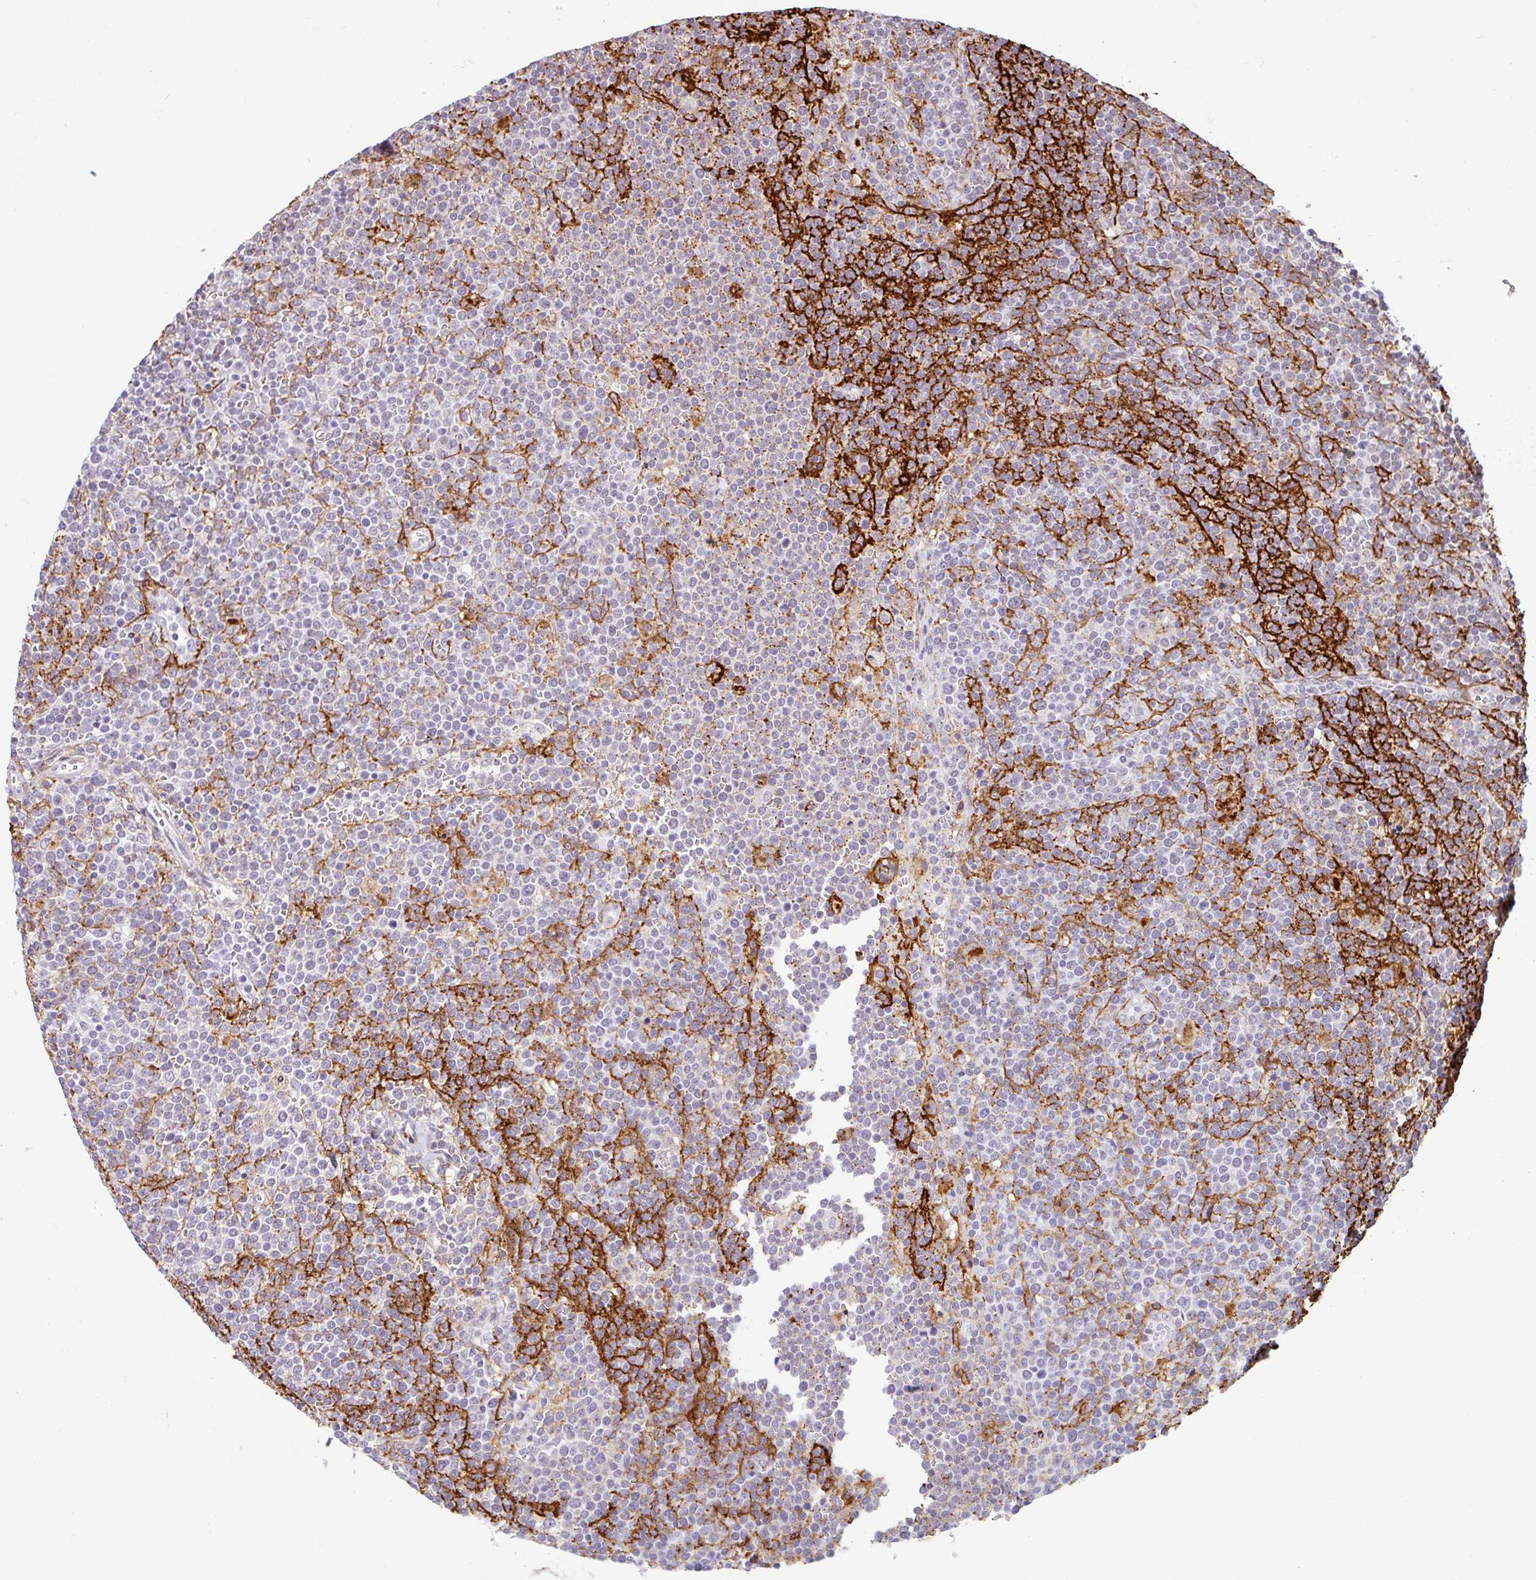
{"staining": {"intensity": "negative", "quantity": "none", "location": "none"}, "tissue": "lymphoma", "cell_type": "Tumor cells", "image_type": "cancer", "snomed": [{"axis": "morphology", "description": "Malignant lymphoma, non-Hodgkin's type, High grade"}, {"axis": "topography", "description": "Lymph node"}], "caption": "Immunohistochemical staining of human malignant lymphoma, non-Hodgkin's type (high-grade) demonstrates no significant expression in tumor cells.", "gene": "TMEM119", "patient": {"sex": "male", "age": 61}}